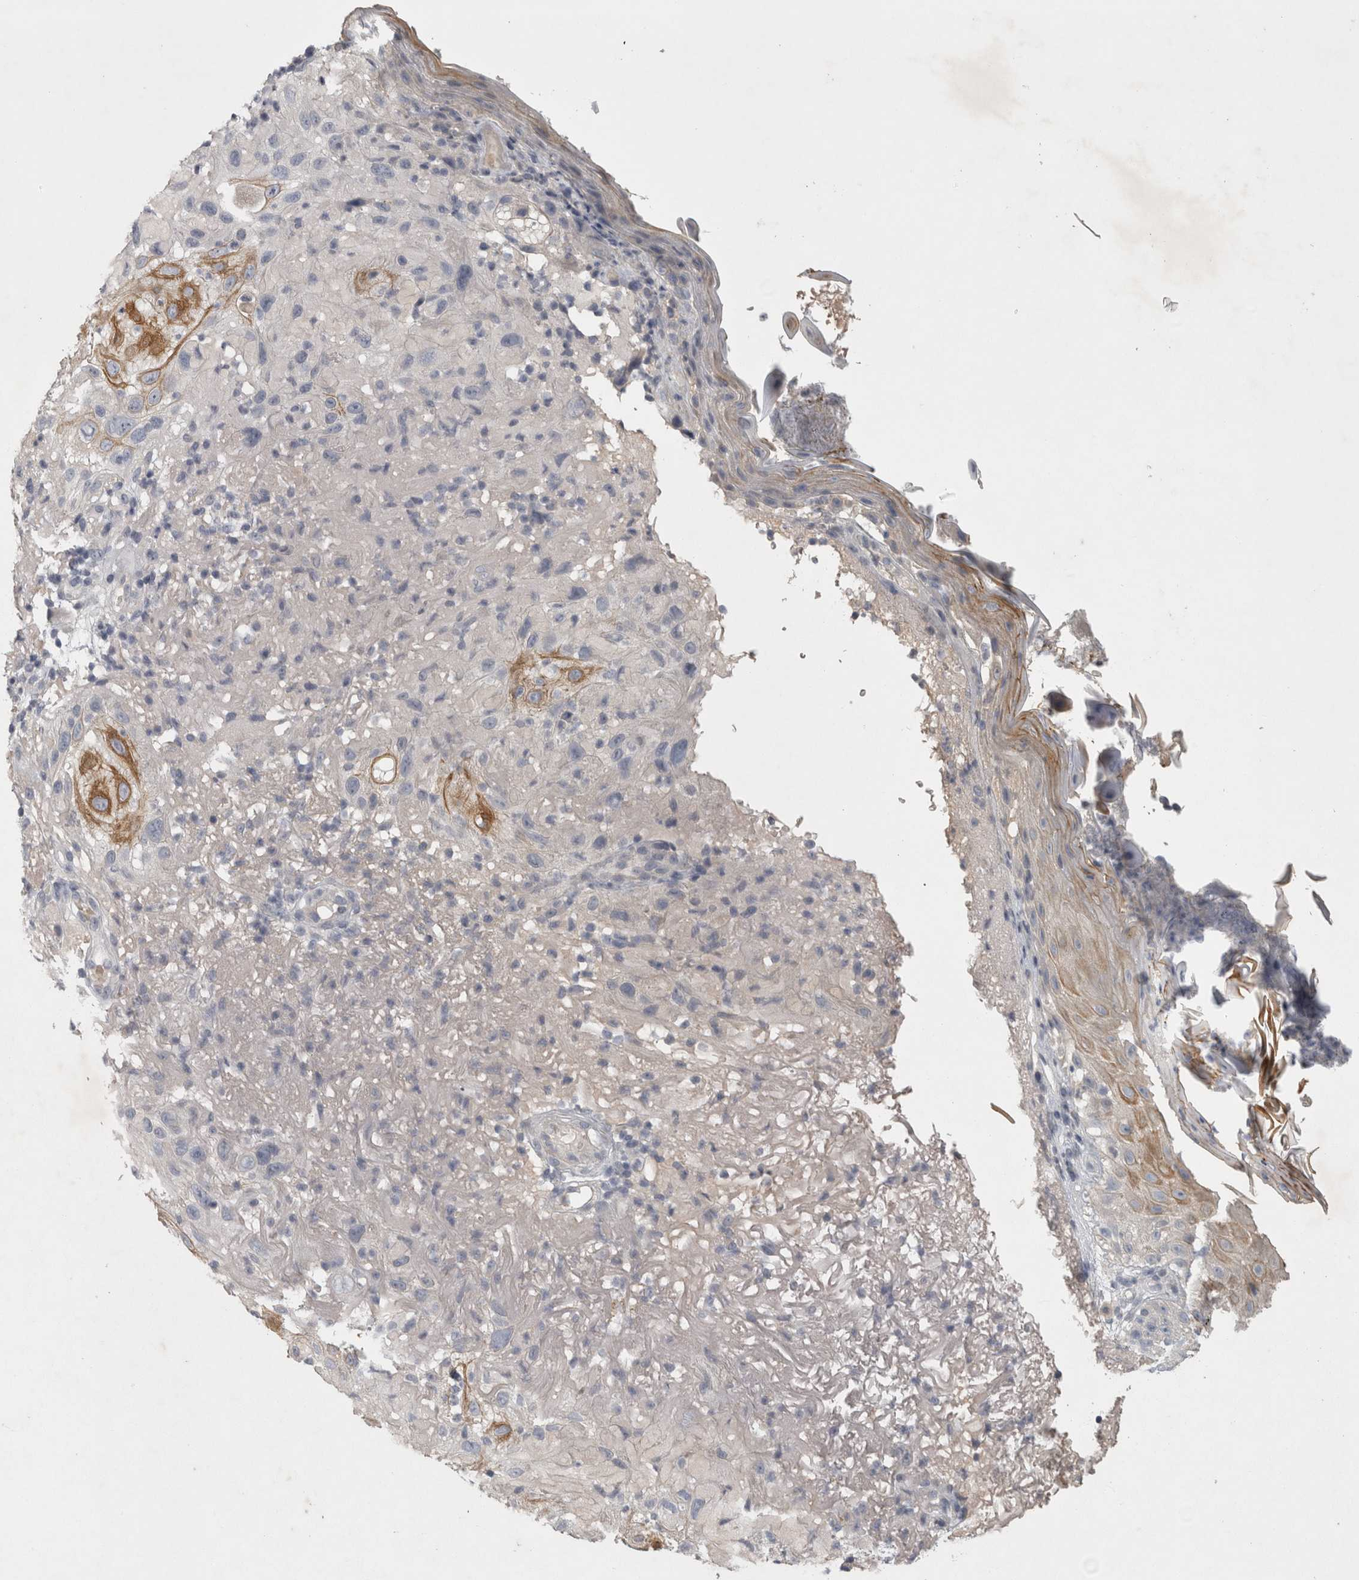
{"staining": {"intensity": "weak", "quantity": "<25%", "location": "cytoplasmic/membranous"}, "tissue": "skin cancer", "cell_type": "Tumor cells", "image_type": "cancer", "snomed": [{"axis": "morphology", "description": "Squamous cell carcinoma, NOS"}, {"axis": "topography", "description": "Skin"}], "caption": "High power microscopy image of an IHC image of skin squamous cell carcinoma, revealing no significant positivity in tumor cells.", "gene": "ENPP7", "patient": {"sex": "female", "age": 96}}